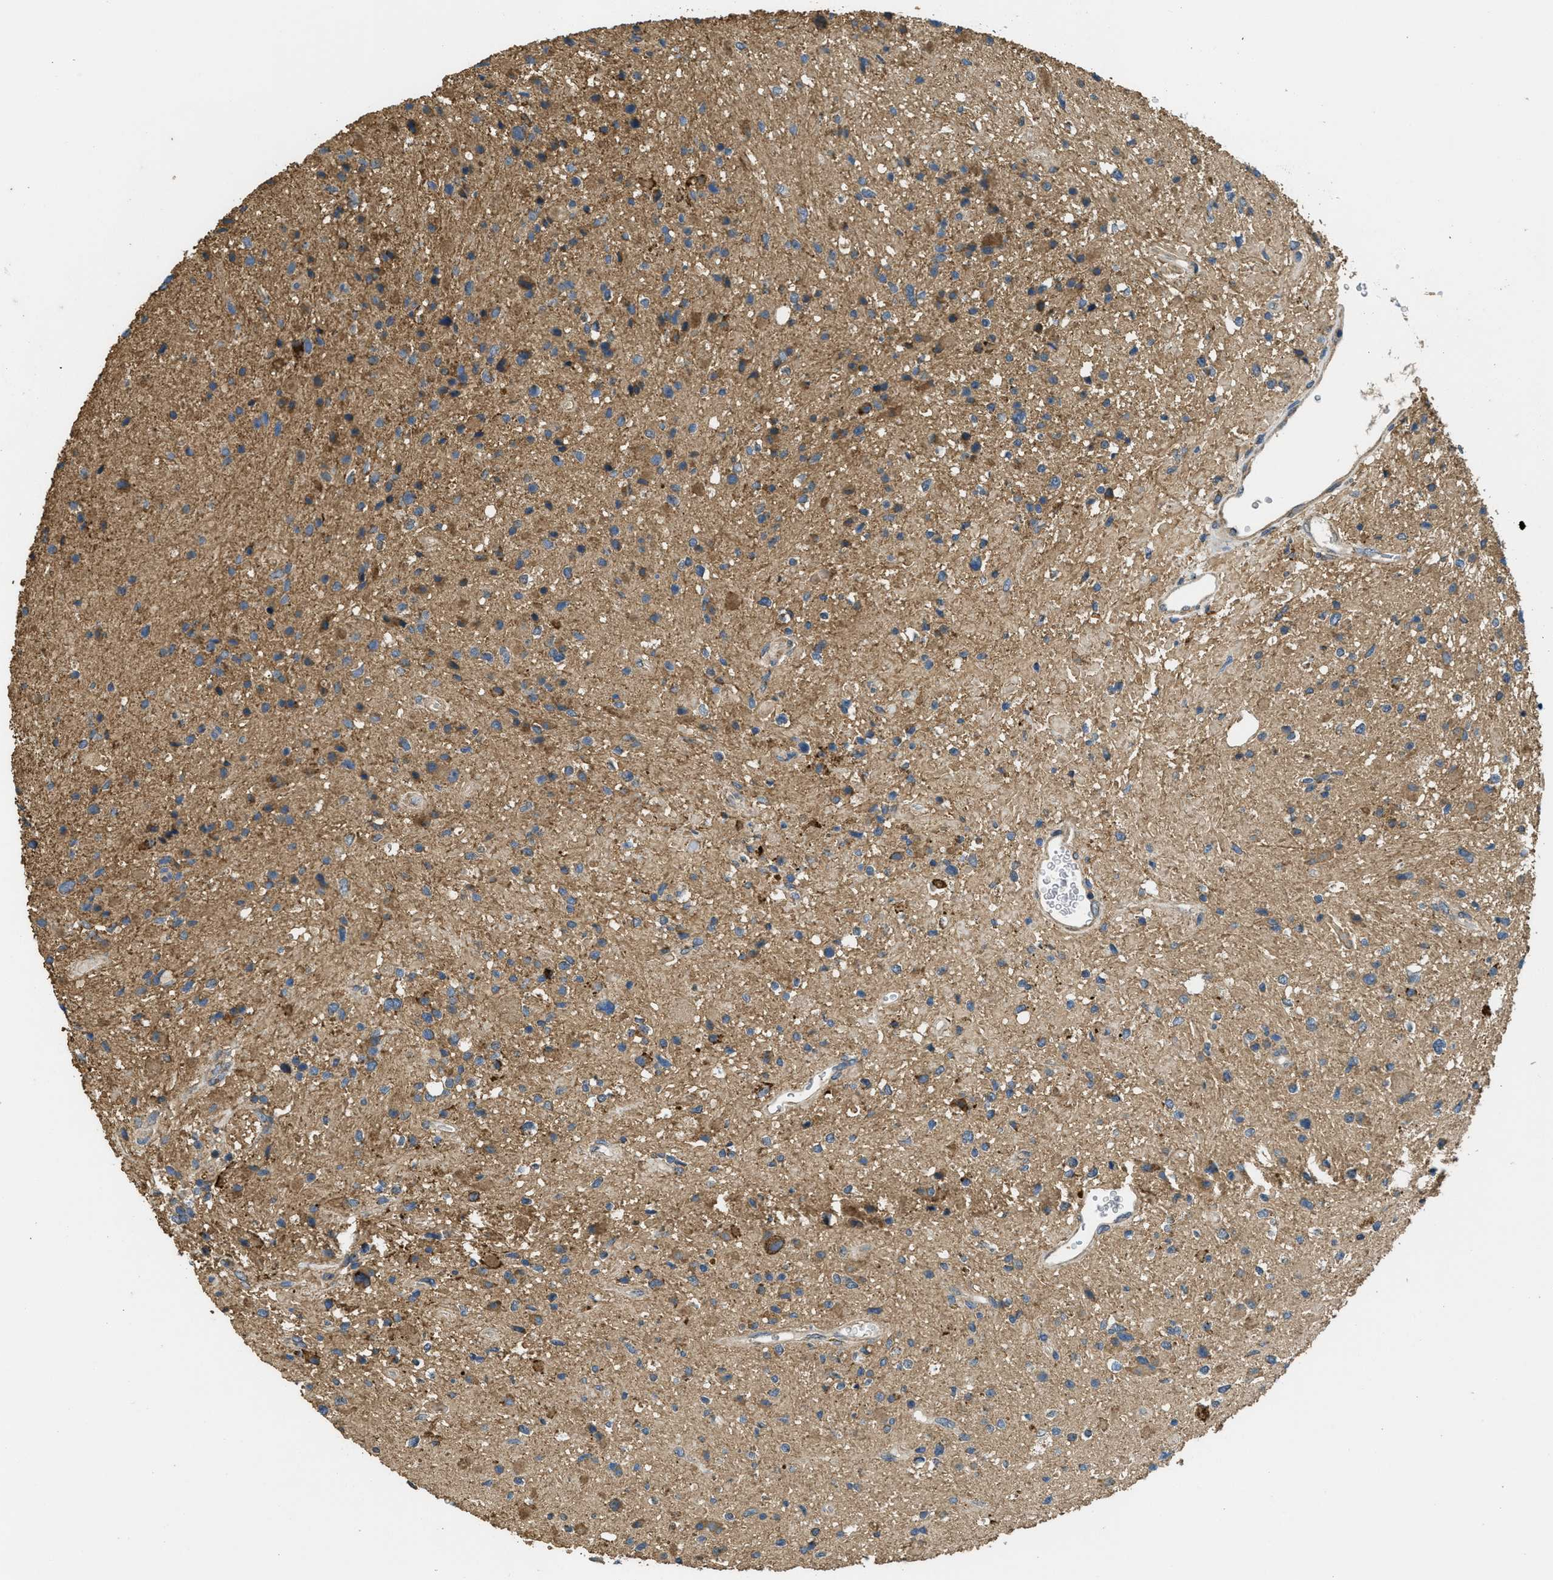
{"staining": {"intensity": "moderate", "quantity": ">75%", "location": "cytoplasmic/membranous"}, "tissue": "glioma", "cell_type": "Tumor cells", "image_type": "cancer", "snomed": [{"axis": "morphology", "description": "Glioma, malignant, High grade"}, {"axis": "topography", "description": "Brain"}], "caption": "IHC image of neoplastic tissue: human high-grade glioma (malignant) stained using immunohistochemistry shows medium levels of moderate protein expression localized specifically in the cytoplasmic/membranous of tumor cells, appearing as a cytoplasmic/membranous brown color.", "gene": "THBS2", "patient": {"sex": "male", "age": 33}}